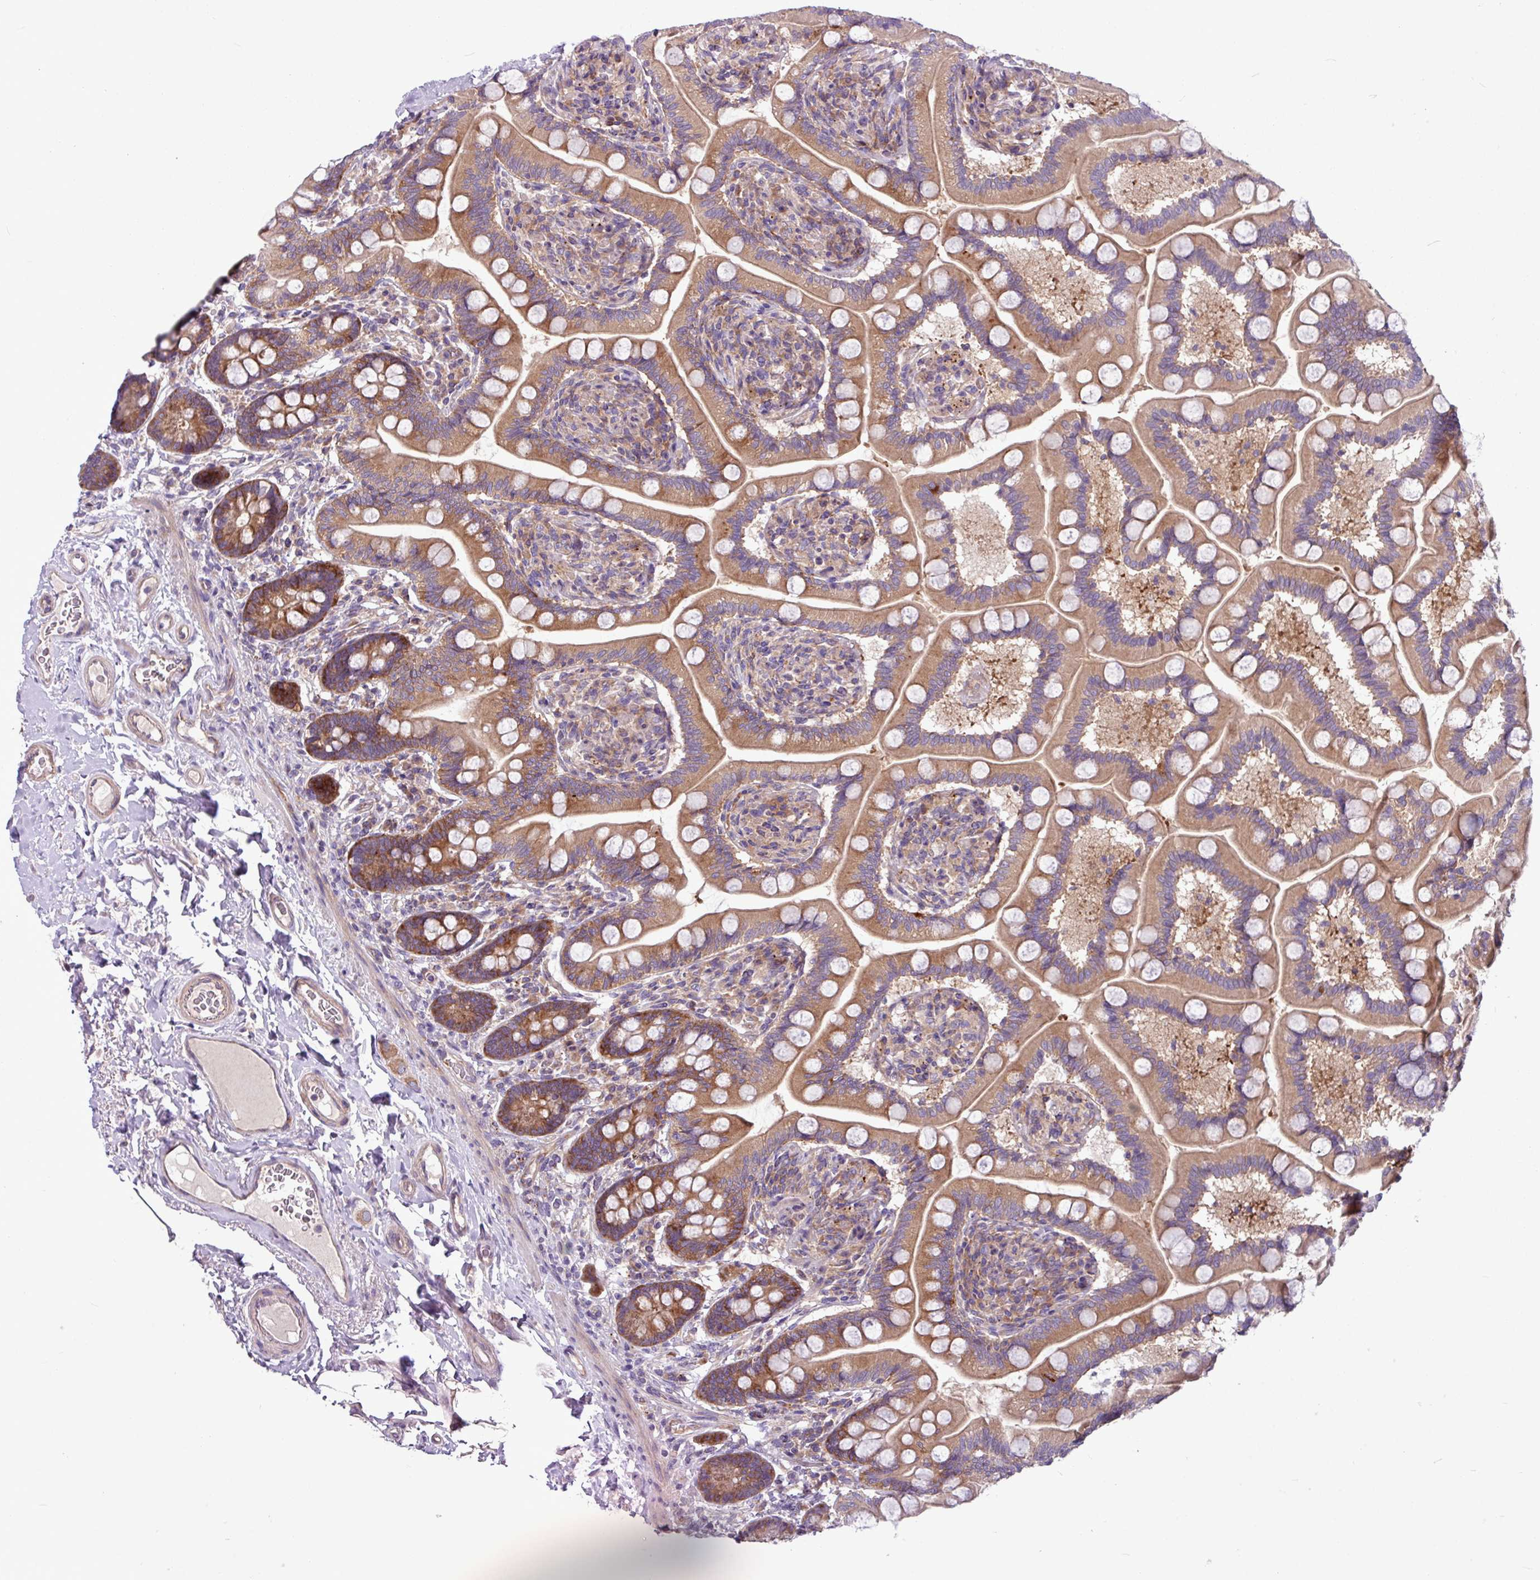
{"staining": {"intensity": "strong", "quantity": ">75%", "location": "cytoplasmic/membranous"}, "tissue": "small intestine", "cell_type": "Glandular cells", "image_type": "normal", "snomed": [{"axis": "morphology", "description": "Normal tissue, NOS"}, {"axis": "topography", "description": "Small intestine"}], "caption": "Small intestine stained with immunohistochemistry (IHC) displays strong cytoplasmic/membranous positivity in approximately >75% of glandular cells.", "gene": "MROH2A", "patient": {"sex": "female", "age": 64}}